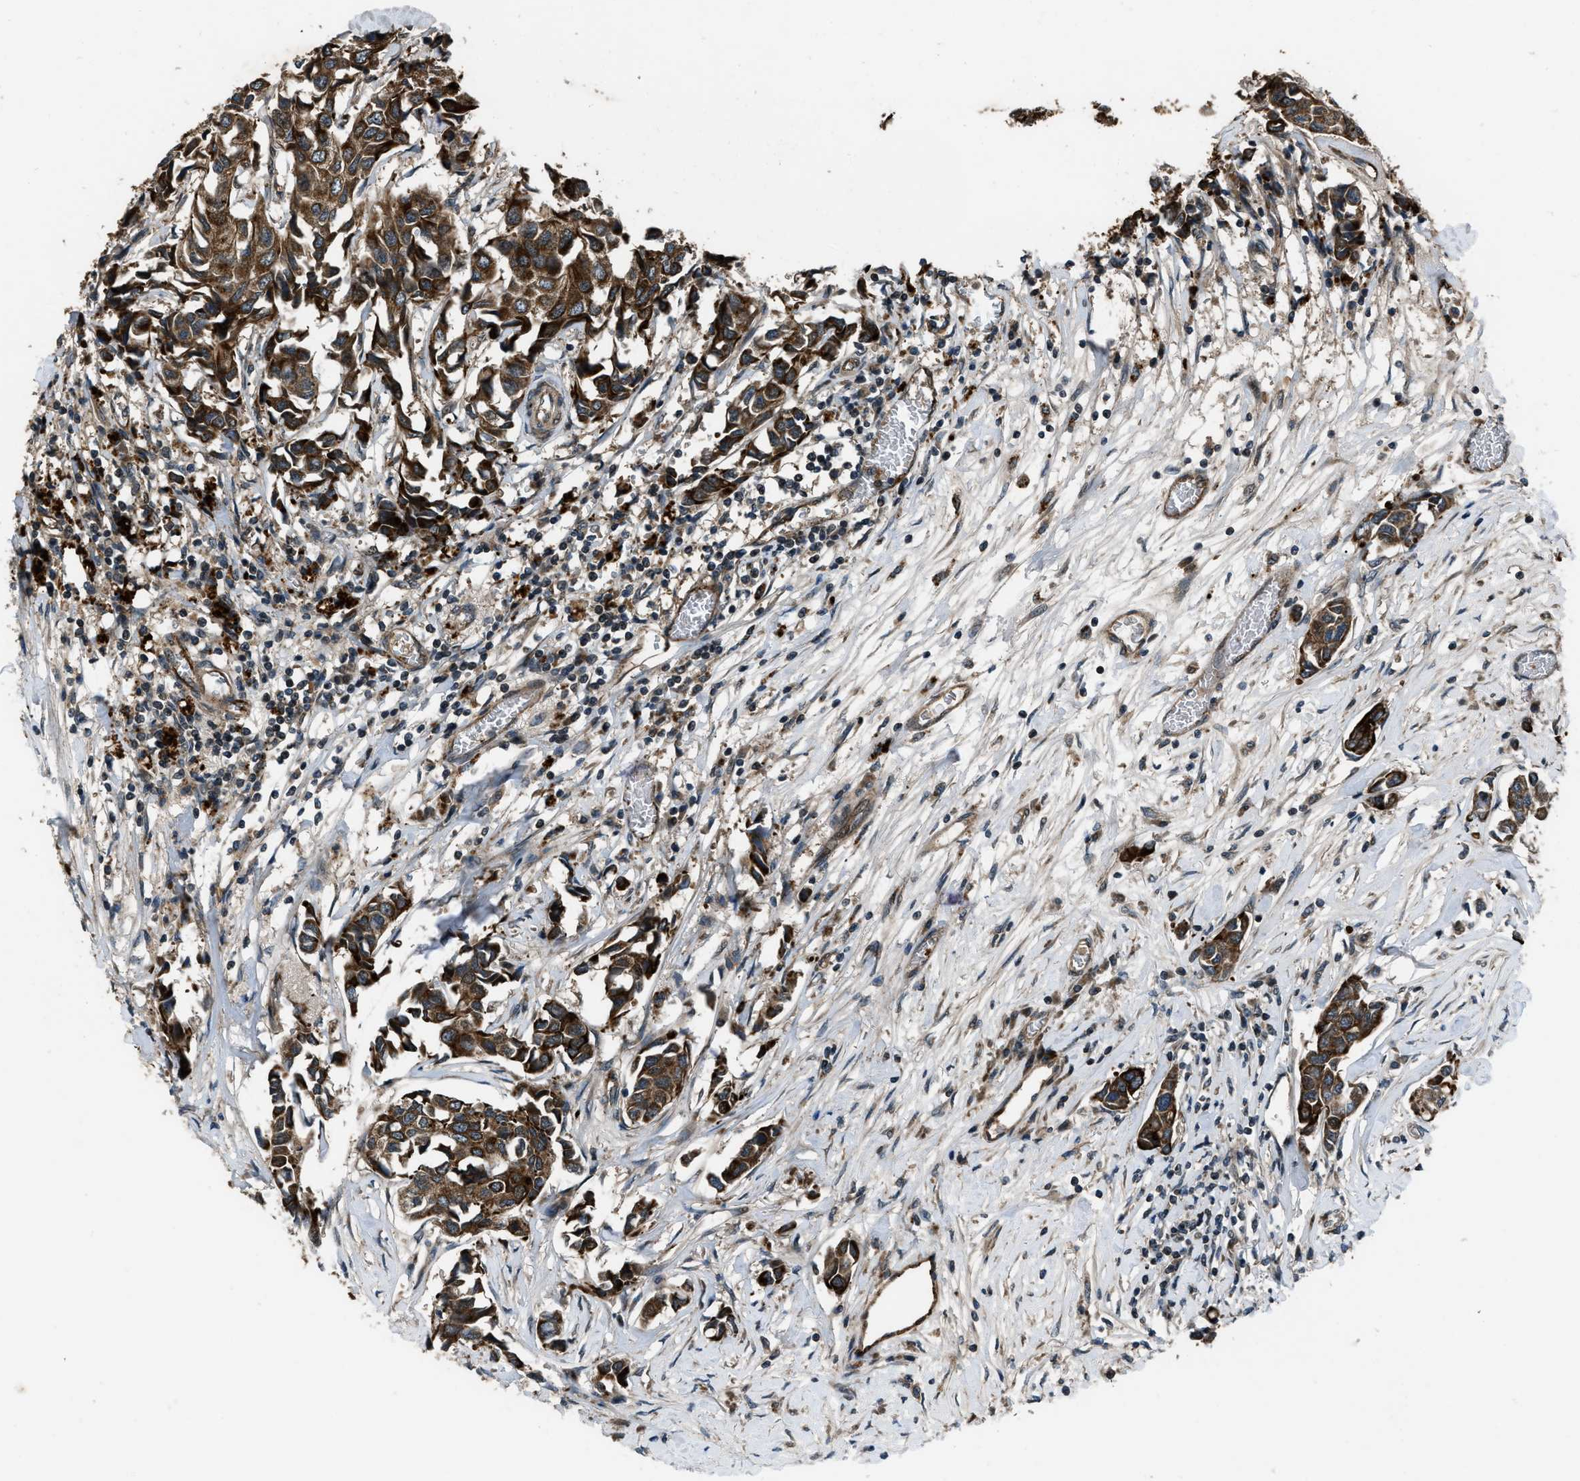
{"staining": {"intensity": "strong", "quantity": ">75%", "location": "cytoplasmic/membranous"}, "tissue": "breast cancer", "cell_type": "Tumor cells", "image_type": "cancer", "snomed": [{"axis": "morphology", "description": "Duct carcinoma"}, {"axis": "topography", "description": "Breast"}], "caption": "Immunohistochemistry (IHC) of breast cancer (intraductal carcinoma) shows high levels of strong cytoplasmic/membranous staining in approximately >75% of tumor cells.", "gene": "IRAK4", "patient": {"sex": "female", "age": 80}}